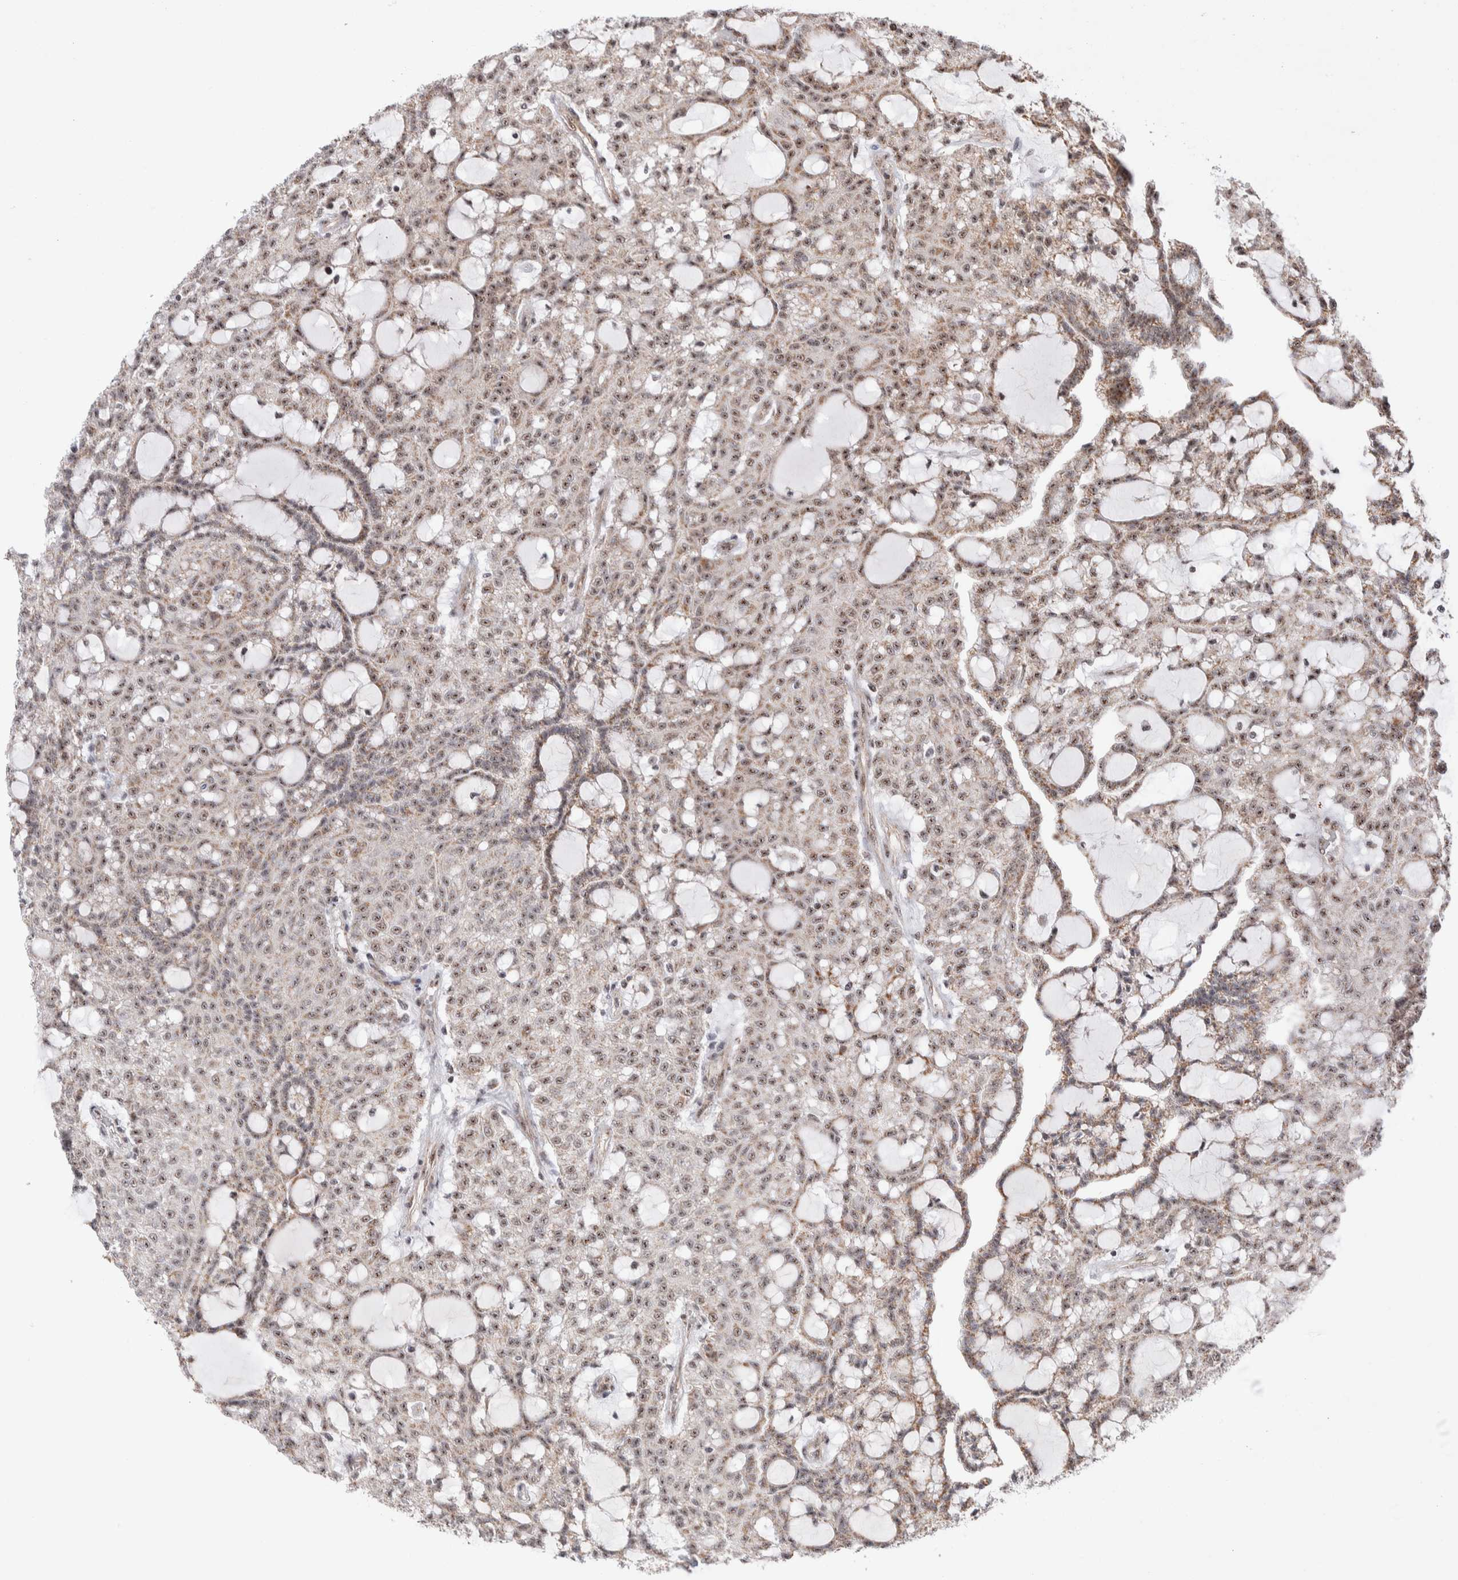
{"staining": {"intensity": "moderate", "quantity": ">75%", "location": "nuclear"}, "tissue": "renal cancer", "cell_type": "Tumor cells", "image_type": "cancer", "snomed": [{"axis": "morphology", "description": "Adenocarcinoma, NOS"}, {"axis": "topography", "description": "Kidney"}], "caption": "Moderate nuclear staining for a protein is identified in about >75% of tumor cells of renal cancer (adenocarcinoma) using immunohistochemistry (IHC).", "gene": "ZNF695", "patient": {"sex": "male", "age": 63}}